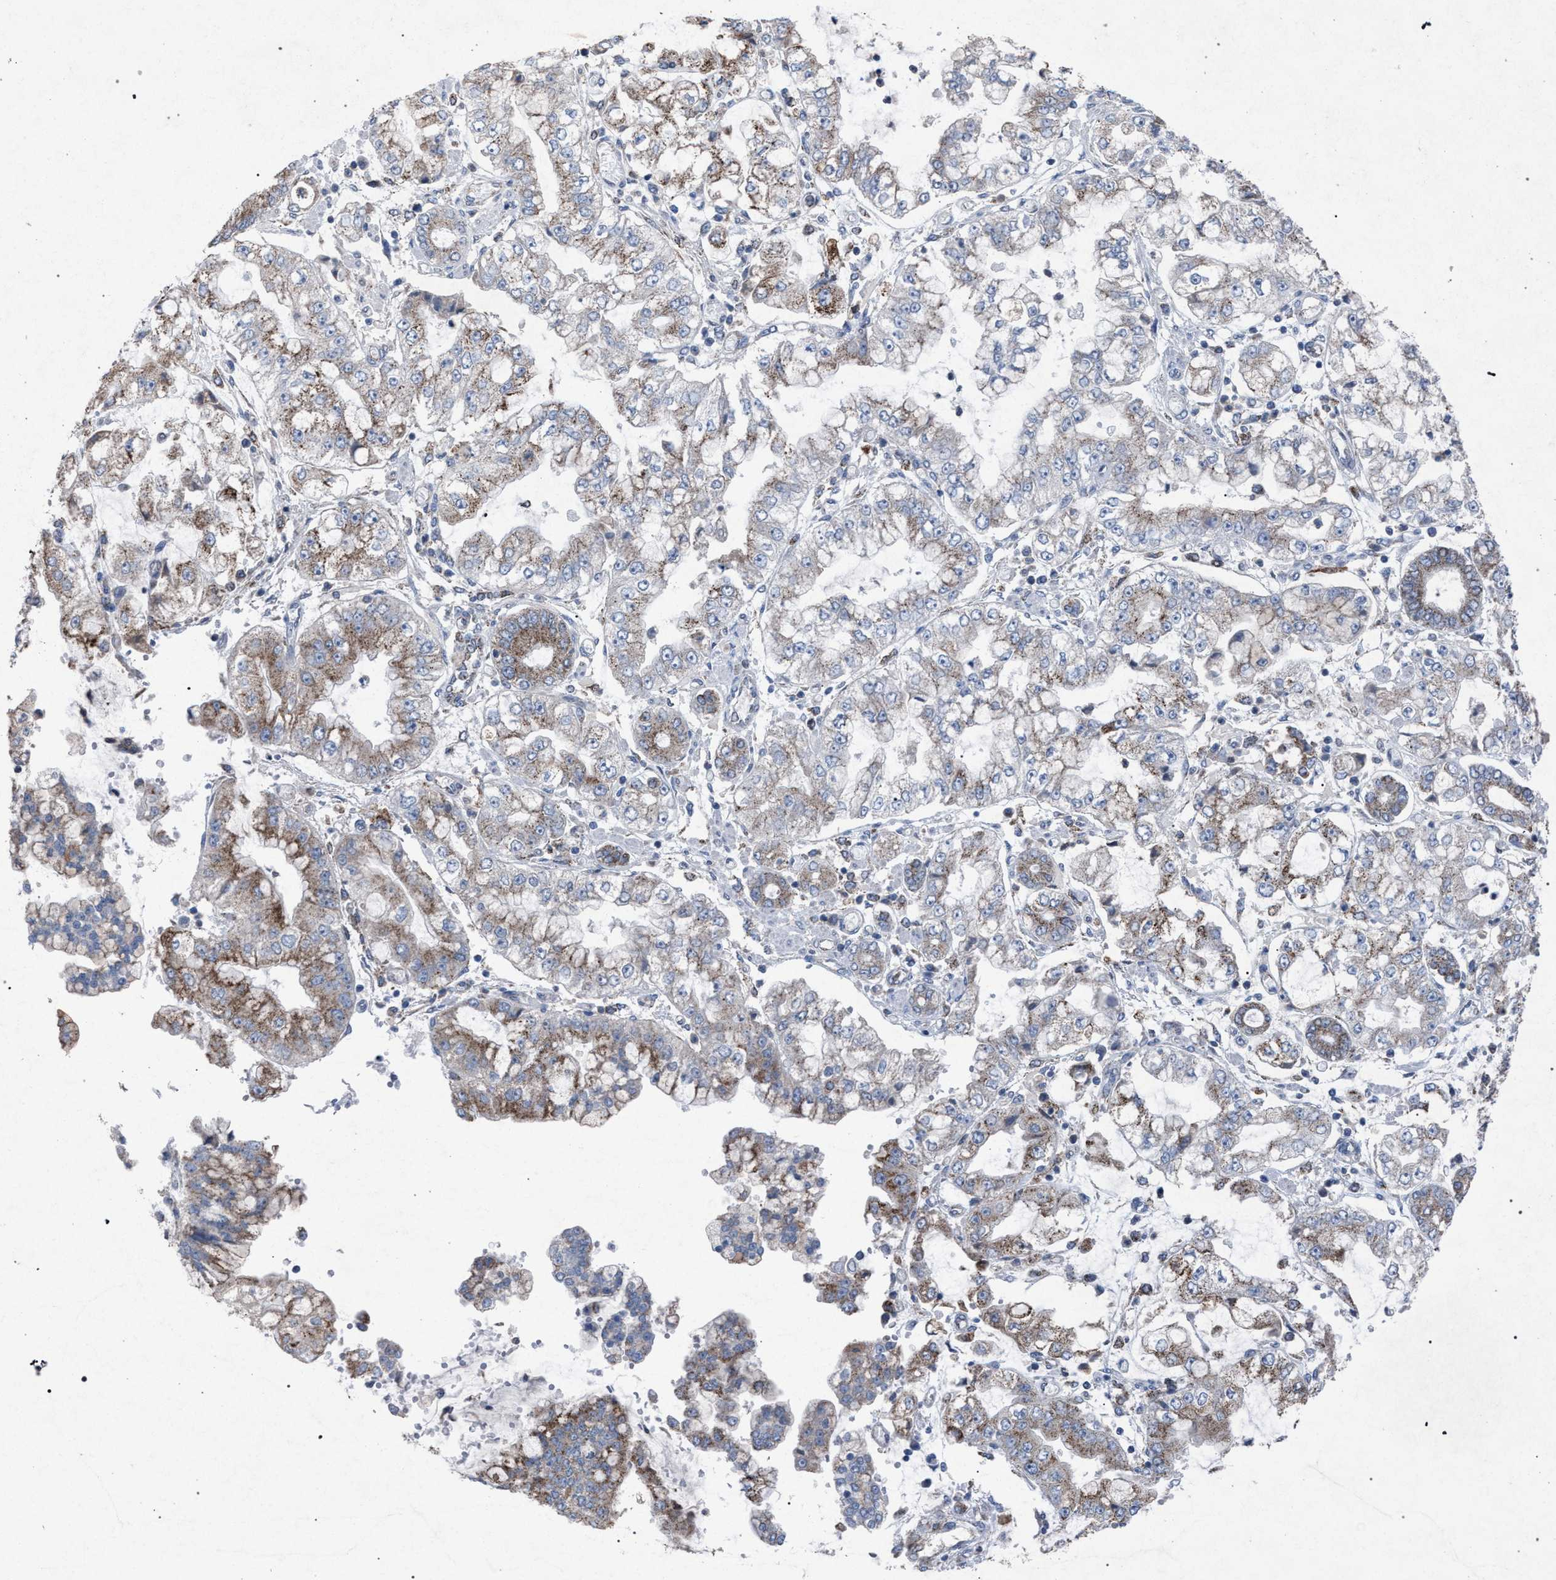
{"staining": {"intensity": "moderate", "quantity": "<25%", "location": "cytoplasmic/membranous"}, "tissue": "stomach cancer", "cell_type": "Tumor cells", "image_type": "cancer", "snomed": [{"axis": "morphology", "description": "Adenocarcinoma, NOS"}, {"axis": "topography", "description": "Stomach"}], "caption": "IHC histopathology image of neoplastic tissue: stomach cancer stained using IHC shows low levels of moderate protein expression localized specifically in the cytoplasmic/membranous of tumor cells, appearing as a cytoplasmic/membranous brown color.", "gene": "HSD17B4", "patient": {"sex": "male", "age": 76}}